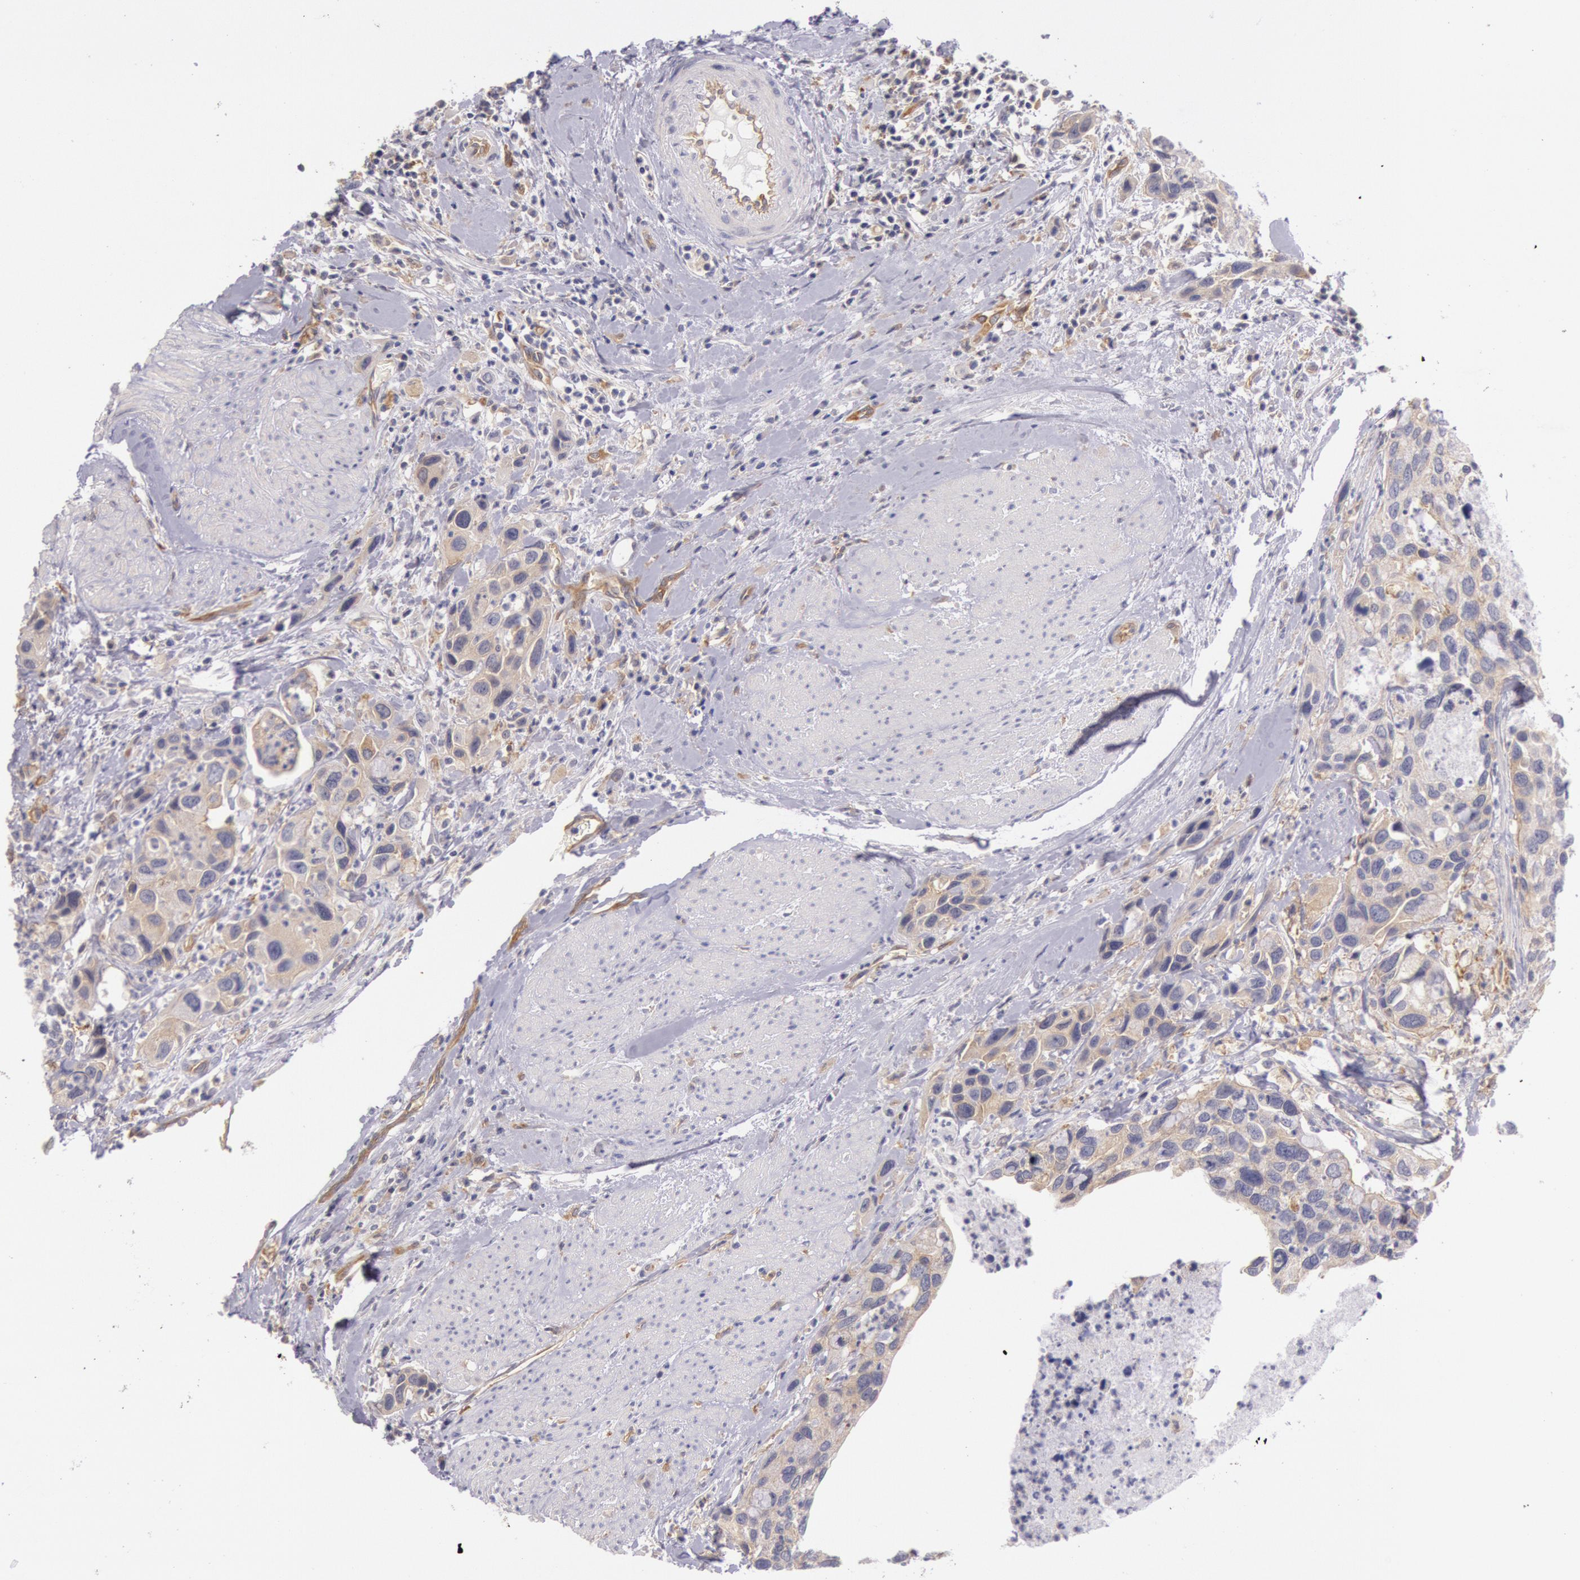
{"staining": {"intensity": "weak", "quantity": "25%-75%", "location": "cytoplasmic/membranous"}, "tissue": "urothelial cancer", "cell_type": "Tumor cells", "image_type": "cancer", "snomed": [{"axis": "morphology", "description": "Urothelial carcinoma, High grade"}, {"axis": "topography", "description": "Urinary bladder"}], "caption": "Immunohistochemistry (IHC) micrograph of high-grade urothelial carcinoma stained for a protein (brown), which displays low levels of weak cytoplasmic/membranous staining in about 25%-75% of tumor cells.", "gene": "MYO5A", "patient": {"sex": "male", "age": 66}}